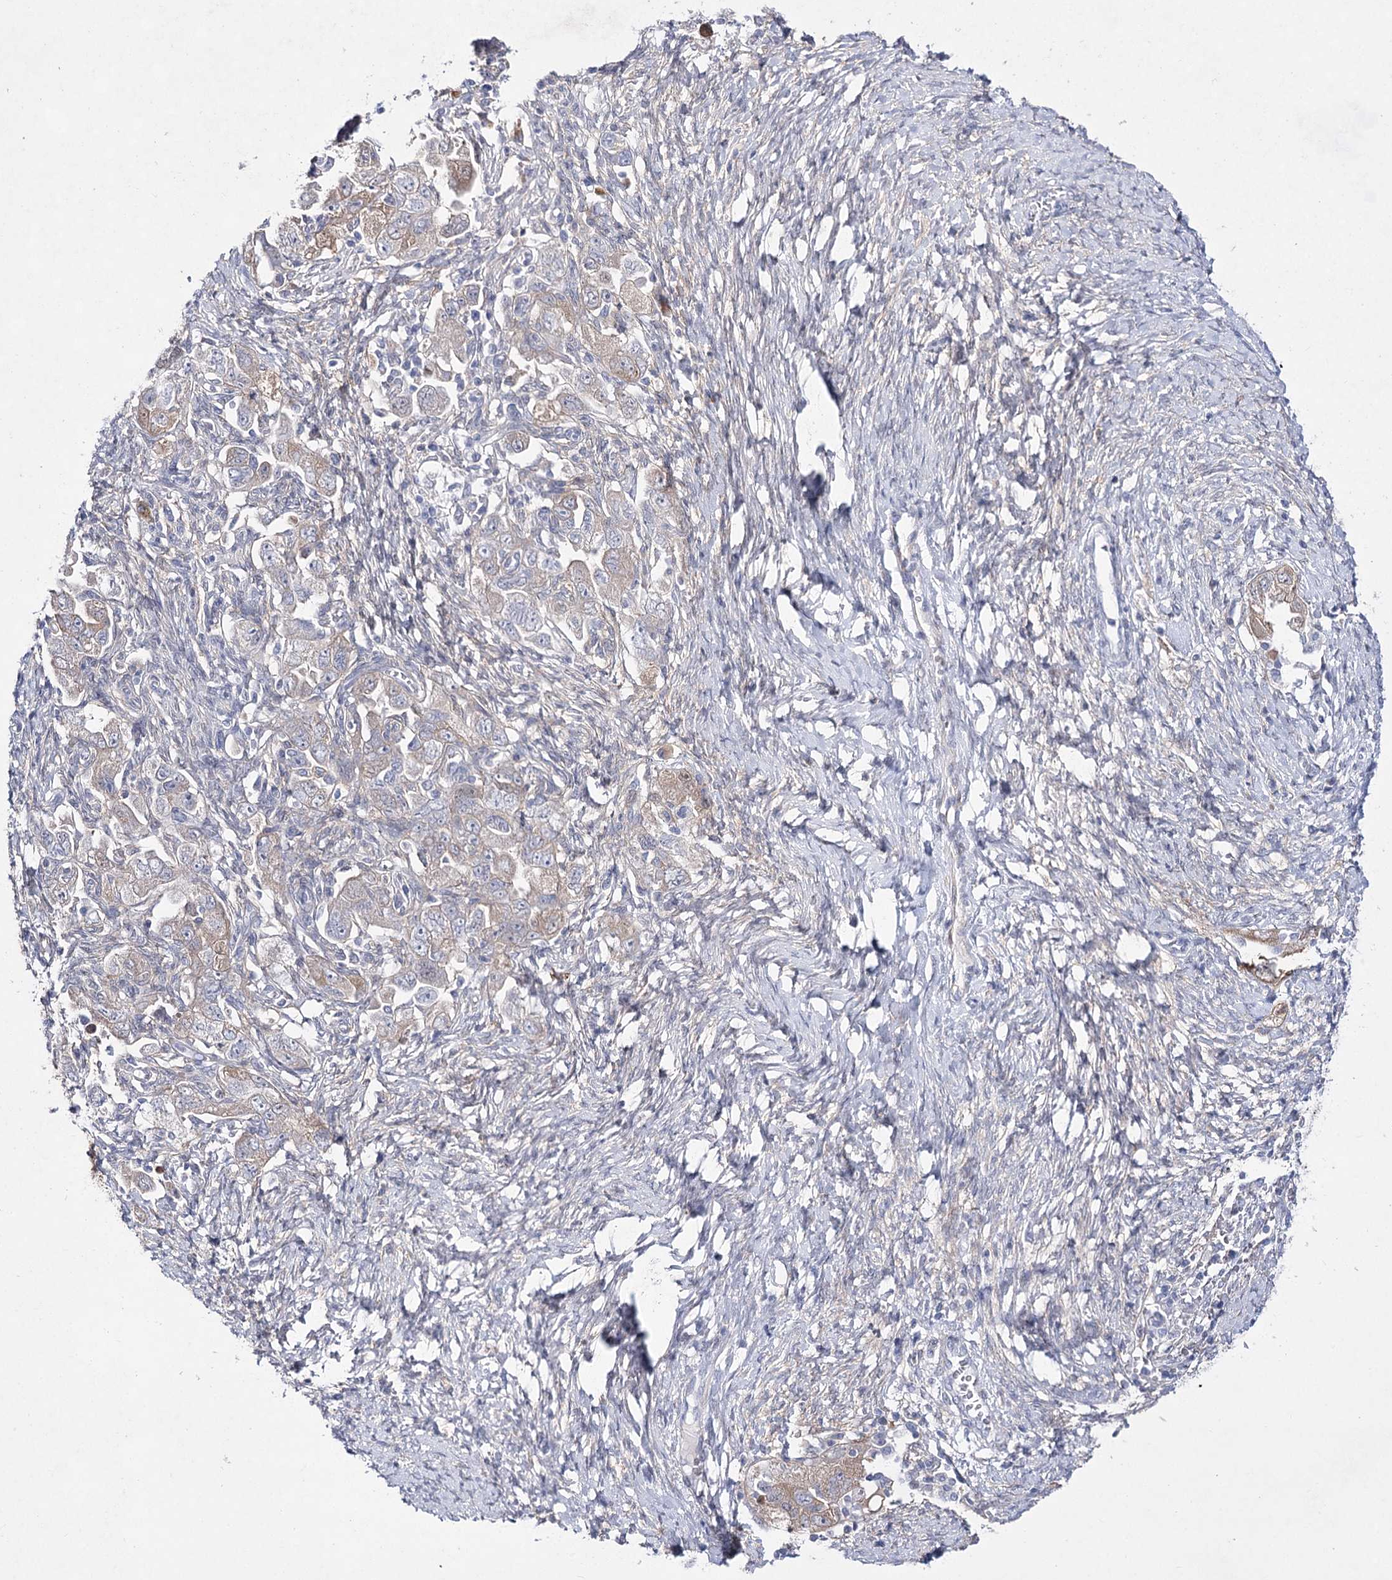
{"staining": {"intensity": "weak", "quantity": "<25%", "location": "cytoplasmic/membranous"}, "tissue": "ovarian cancer", "cell_type": "Tumor cells", "image_type": "cancer", "snomed": [{"axis": "morphology", "description": "Carcinoma, NOS"}, {"axis": "morphology", "description": "Cystadenocarcinoma, serous, NOS"}, {"axis": "topography", "description": "Ovary"}], "caption": "Image shows no significant protein expression in tumor cells of carcinoma (ovarian).", "gene": "UGDH", "patient": {"sex": "female", "age": 69}}